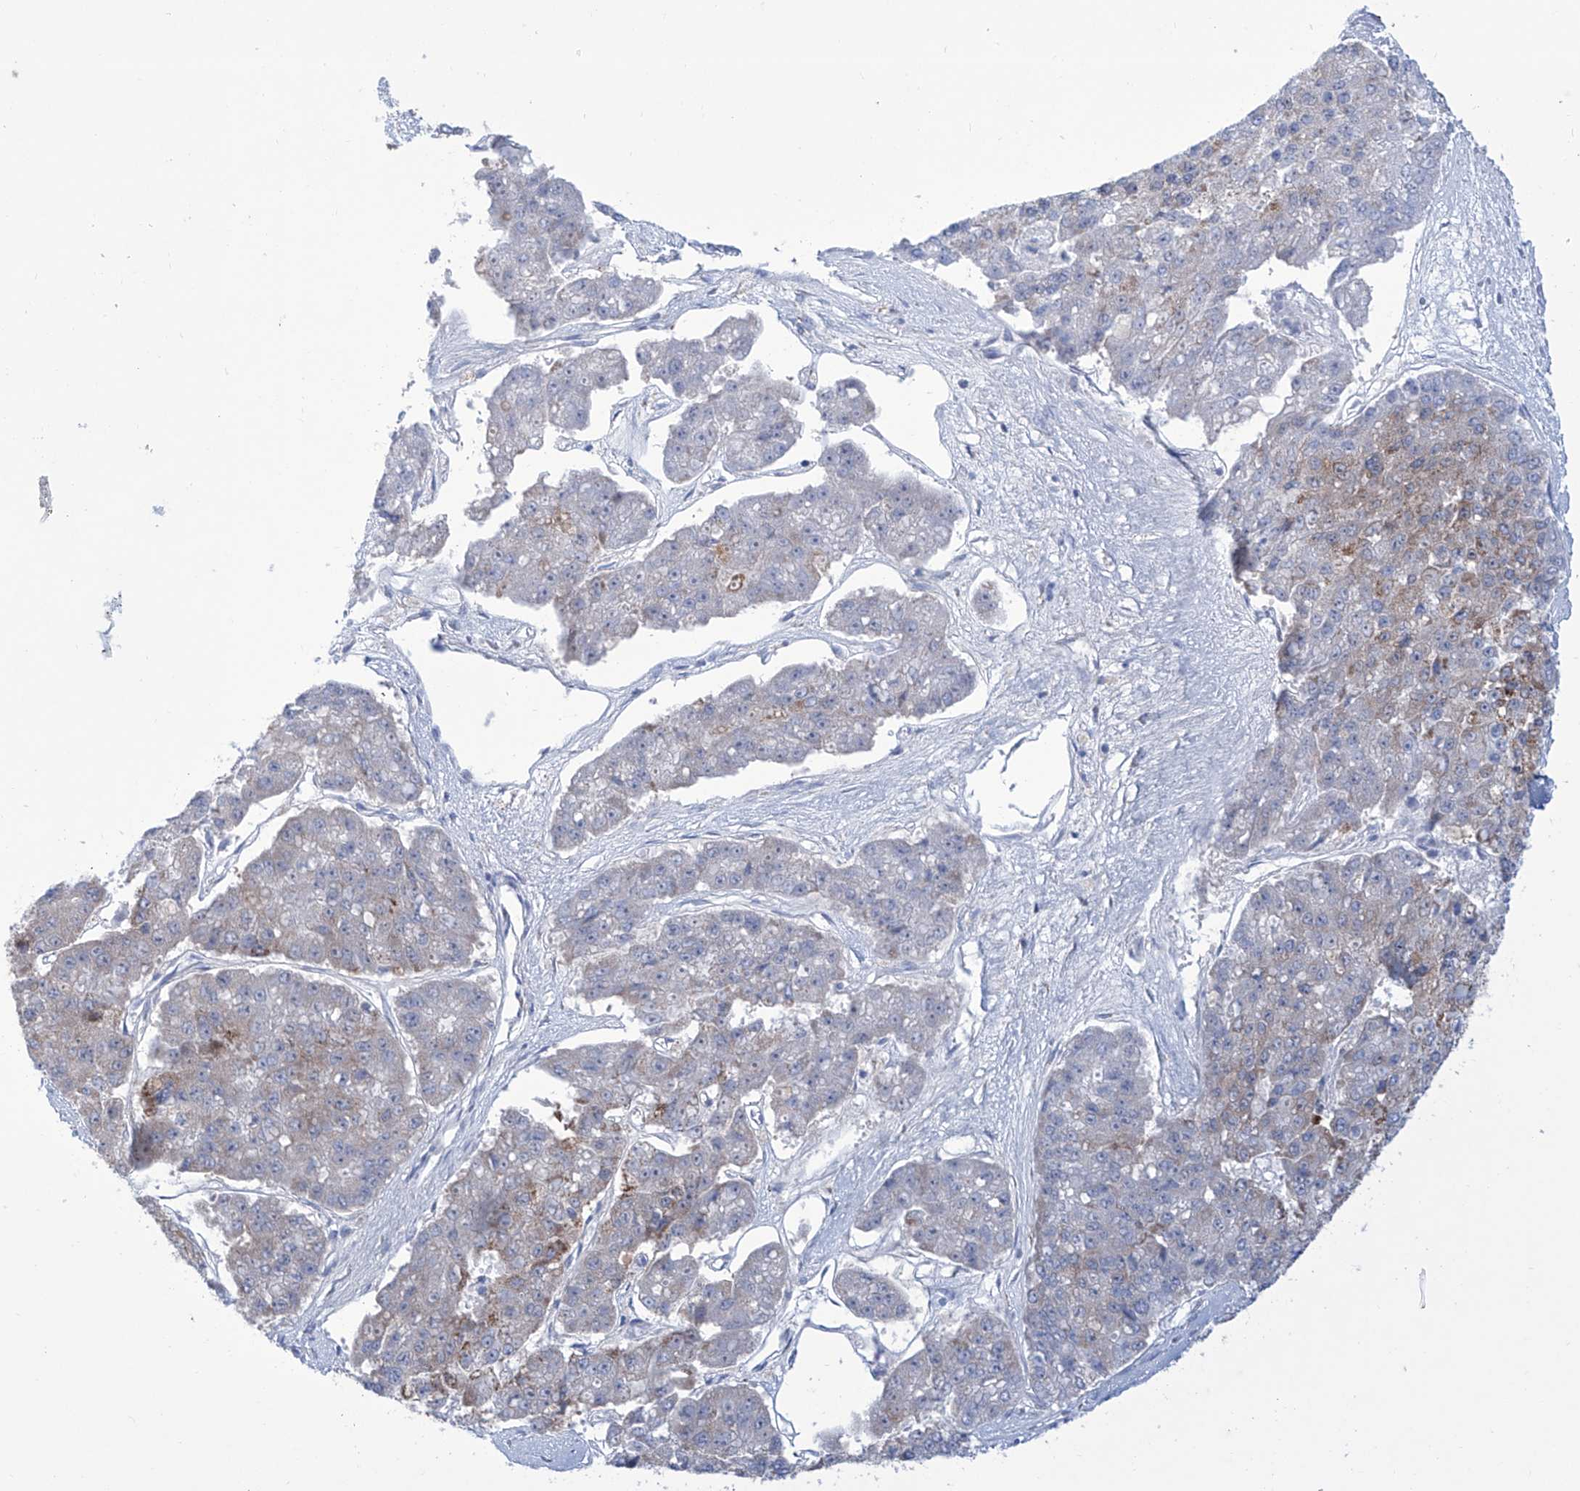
{"staining": {"intensity": "moderate", "quantity": "25%-75%", "location": "cytoplasmic/membranous"}, "tissue": "pancreatic cancer", "cell_type": "Tumor cells", "image_type": "cancer", "snomed": [{"axis": "morphology", "description": "Adenocarcinoma, NOS"}, {"axis": "topography", "description": "Pancreas"}], "caption": "Pancreatic cancer tissue exhibits moderate cytoplasmic/membranous positivity in about 25%-75% of tumor cells The protein of interest is shown in brown color, while the nuclei are stained blue.", "gene": "ALDH6A1", "patient": {"sex": "male", "age": 50}}